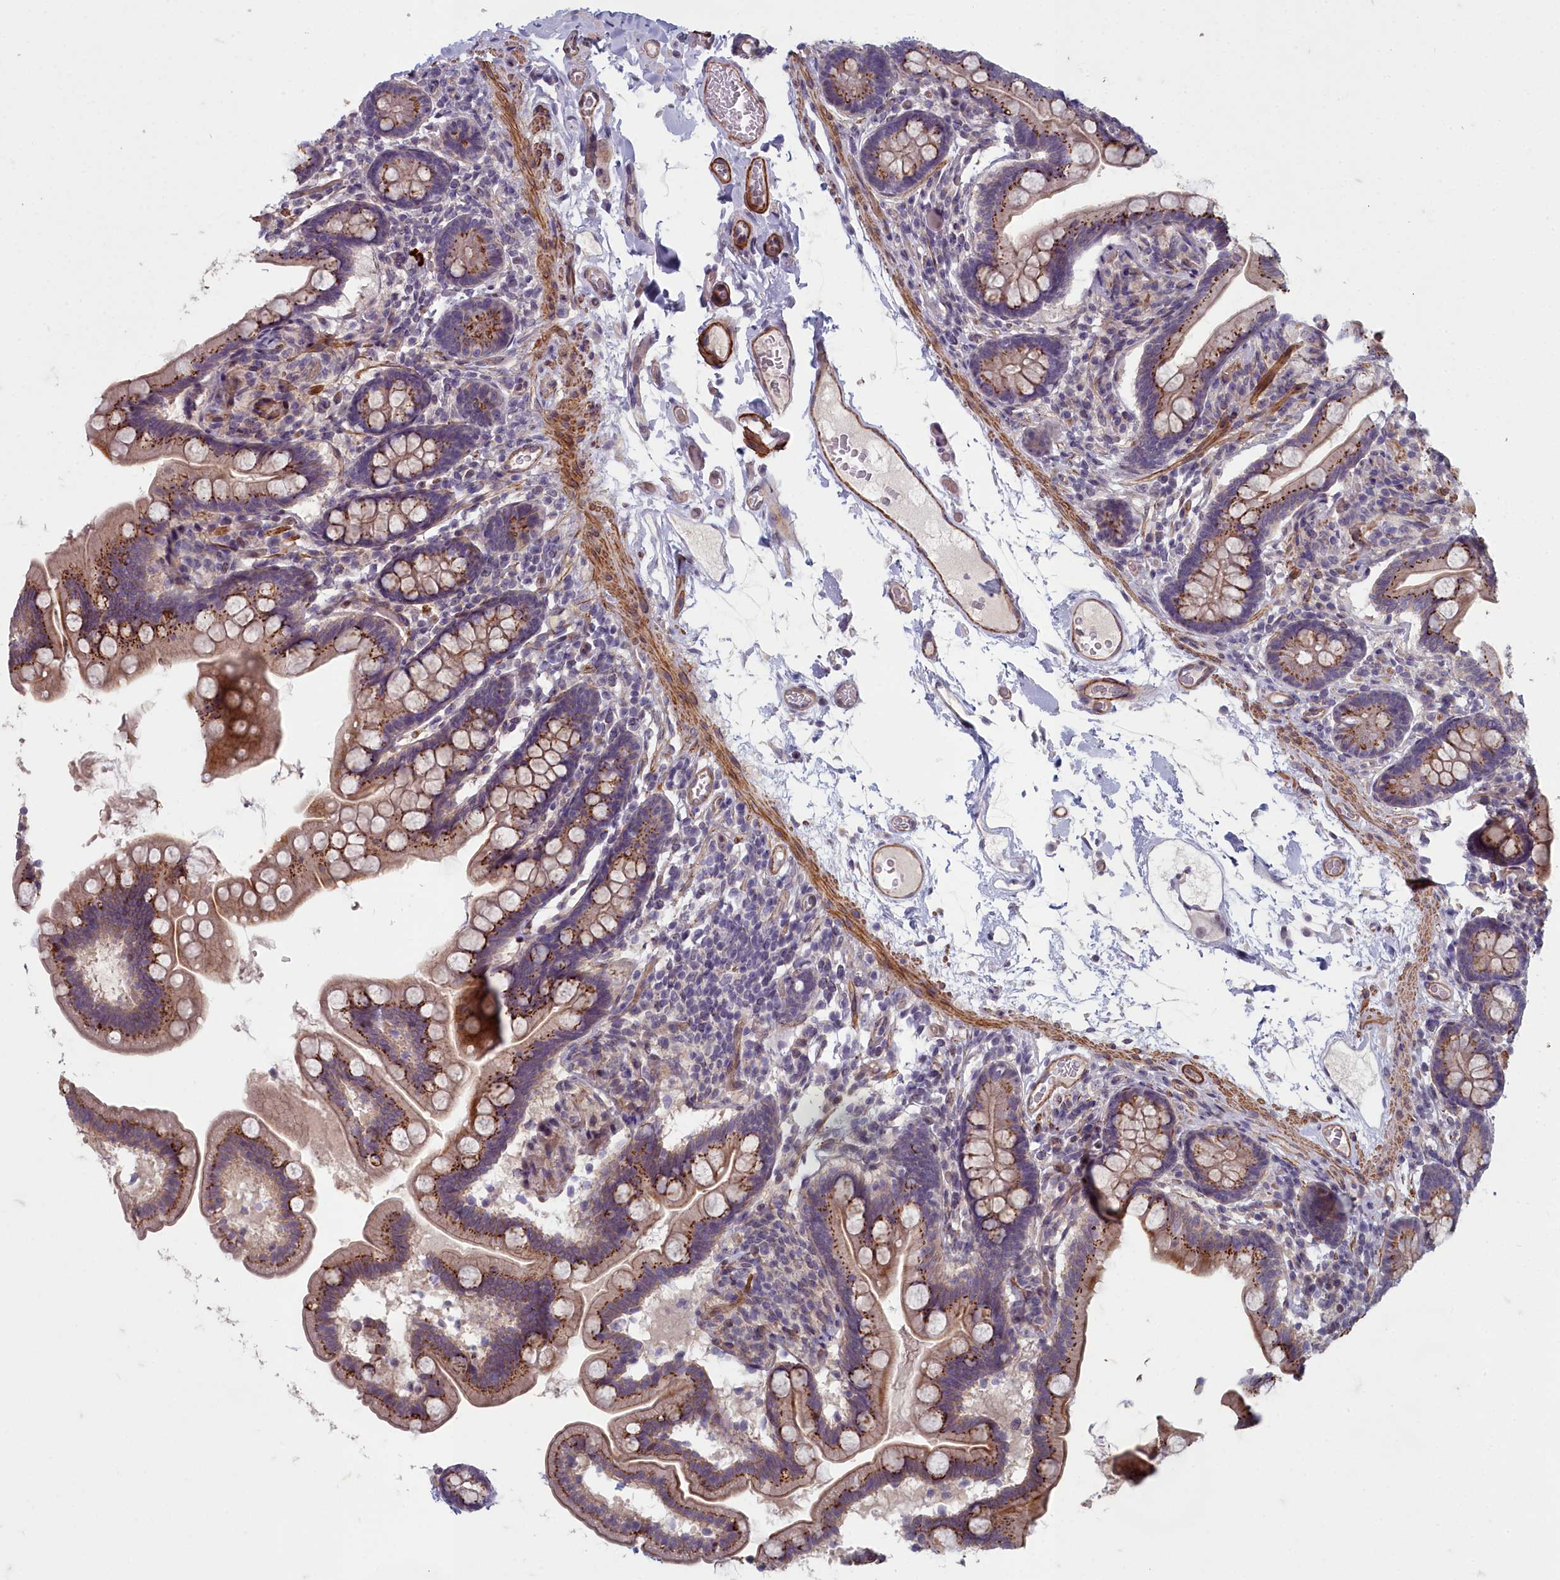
{"staining": {"intensity": "strong", "quantity": ">75%", "location": "cytoplasmic/membranous"}, "tissue": "small intestine", "cell_type": "Glandular cells", "image_type": "normal", "snomed": [{"axis": "morphology", "description": "Normal tissue, NOS"}, {"axis": "topography", "description": "Small intestine"}], "caption": "Immunohistochemical staining of benign human small intestine shows high levels of strong cytoplasmic/membranous positivity in approximately >75% of glandular cells. The protein is shown in brown color, while the nuclei are stained blue.", "gene": "ZNF626", "patient": {"sex": "female", "age": 64}}